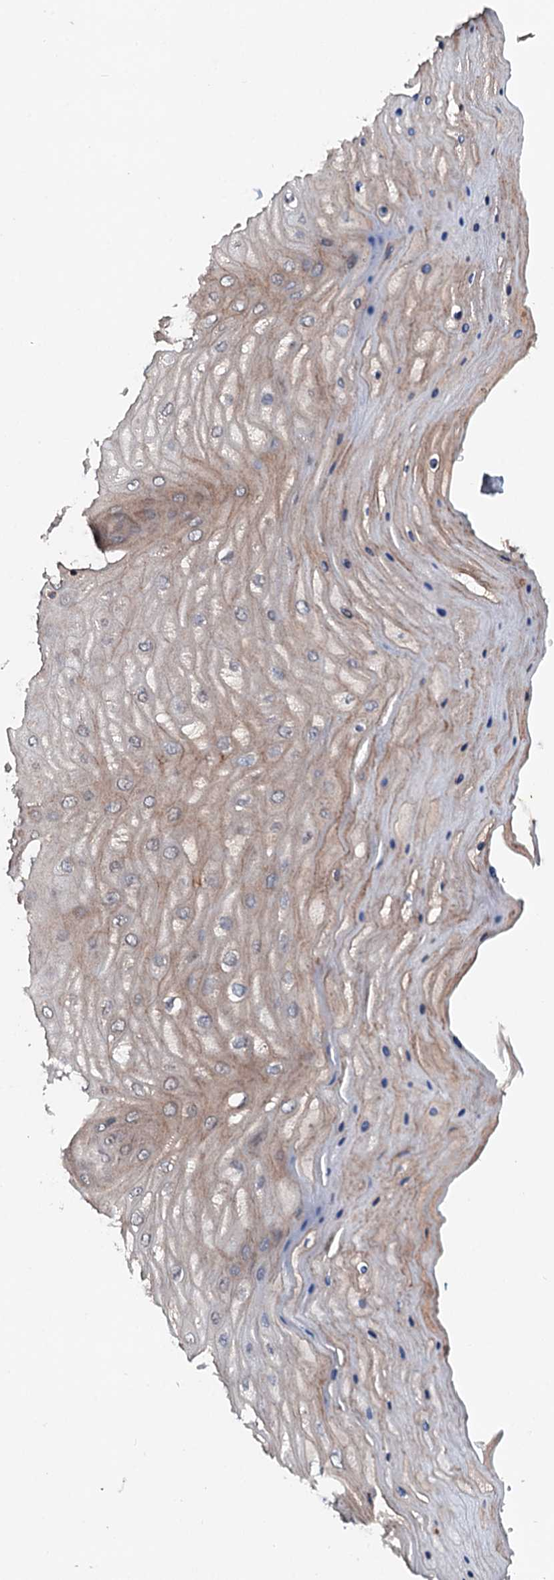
{"staining": {"intensity": "weak", "quantity": "<25%", "location": "cytoplasmic/membranous"}, "tissue": "cervix", "cell_type": "Glandular cells", "image_type": "normal", "snomed": [{"axis": "morphology", "description": "Normal tissue, NOS"}, {"axis": "topography", "description": "Cervix"}], "caption": "High power microscopy photomicrograph of an immunohistochemistry (IHC) micrograph of benign cervix, revealing no significant expression in glandular cells.", "gene": "EXTL1", "patient": {"sex": "female", "age": 55}}